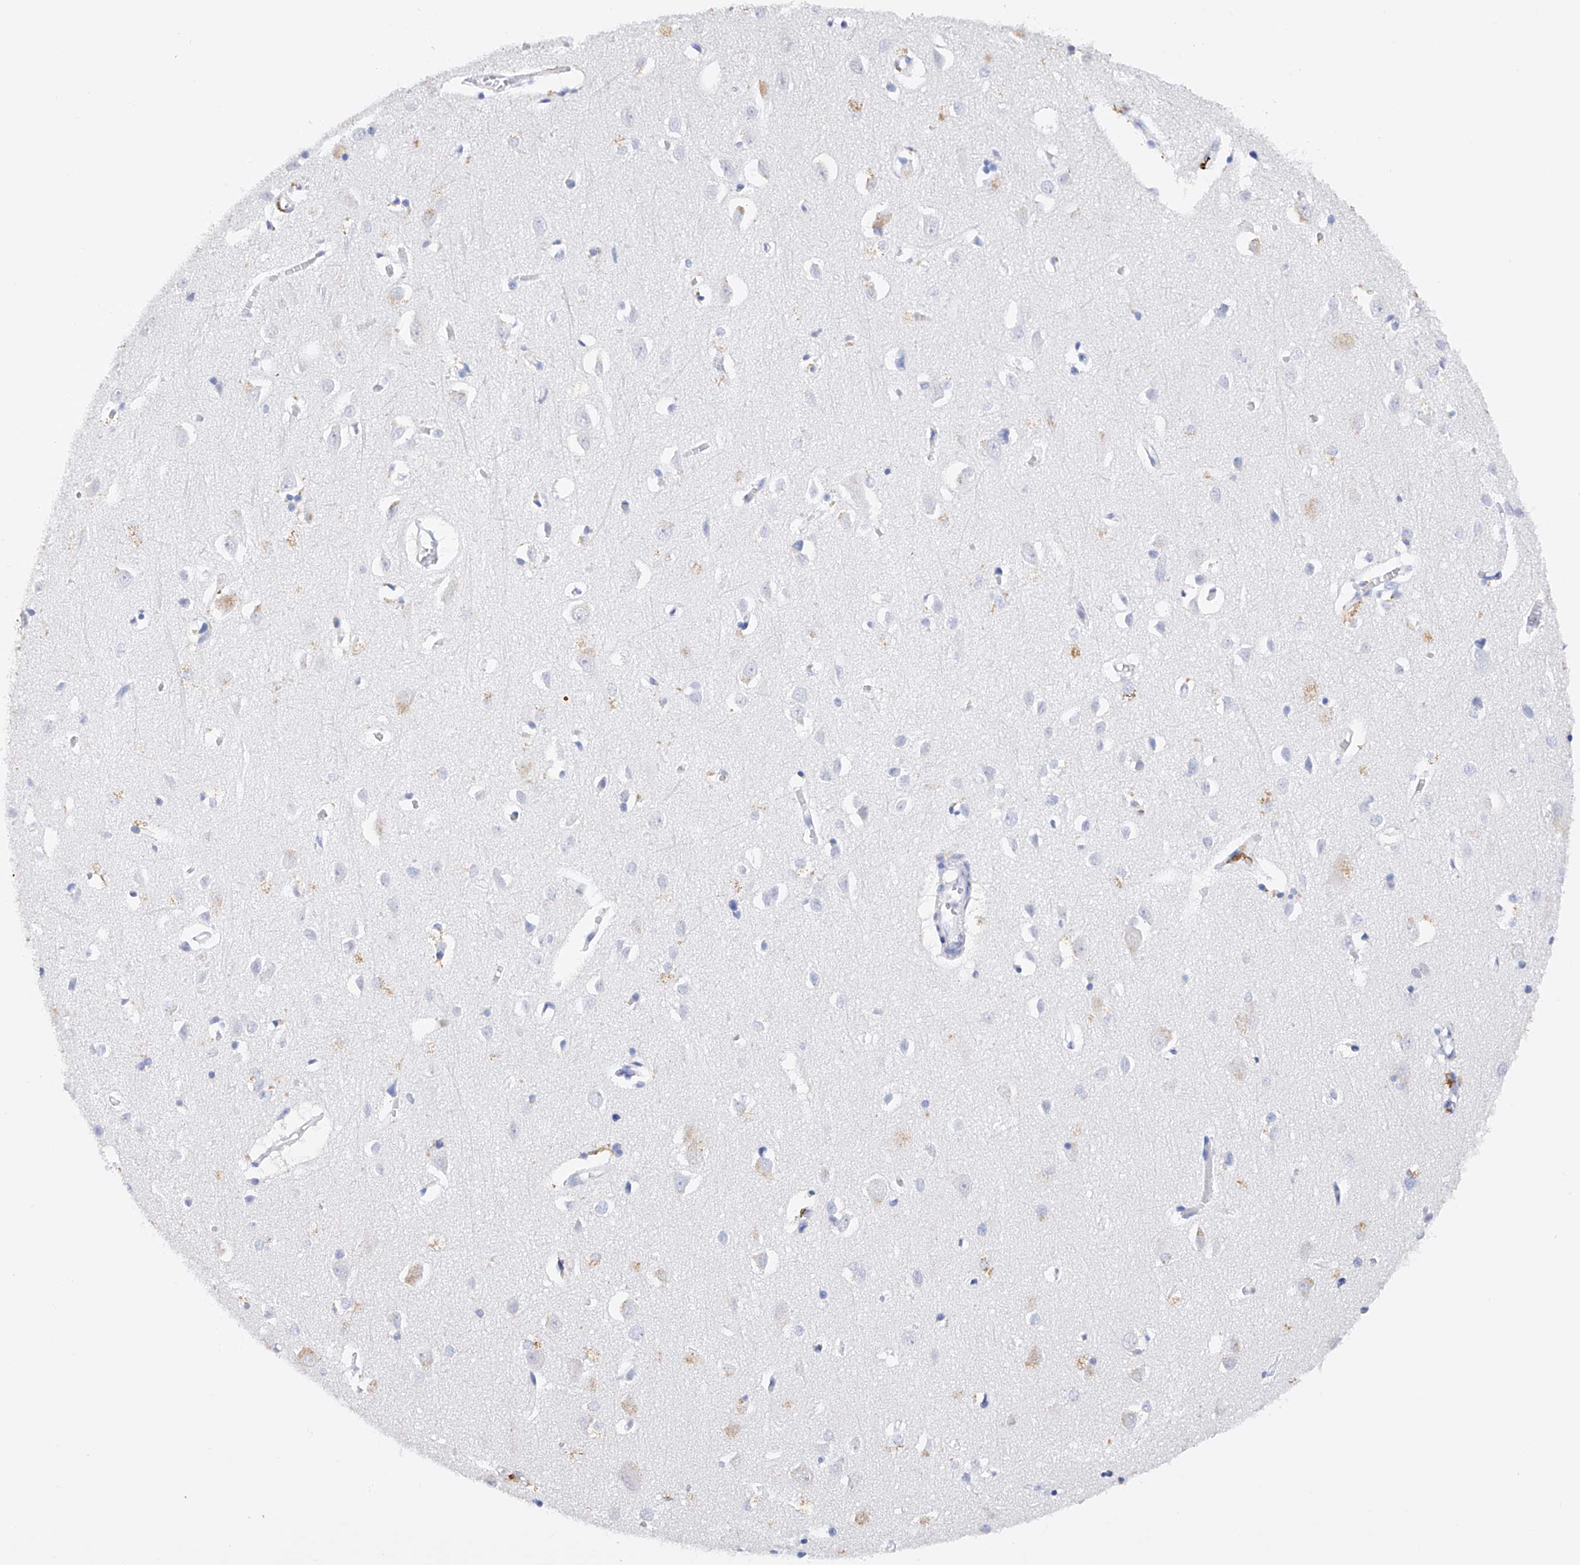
{"staining": {"intensity": "negative", "quantity": "none", "location": "none"}, "tissue": "cerebral cortex", "cell_type": "Endothelial cells", "image_type": "normal", "snomed": [{"axis": "morphology", "description": "Normal tissue, NOS"}, {"axis": "topography", "description": "Cerebral cortex"}], "caption": "Immunohistochemistry (IHC) image of unremarkable cerebral cortex: cerebral cortex stained with DAB (3,3'-diaminobenzidine) shows no significant protein expression in endothelial cells.", "gene": "PDIA5", "patient": {"sex": "female", "age": 64}}